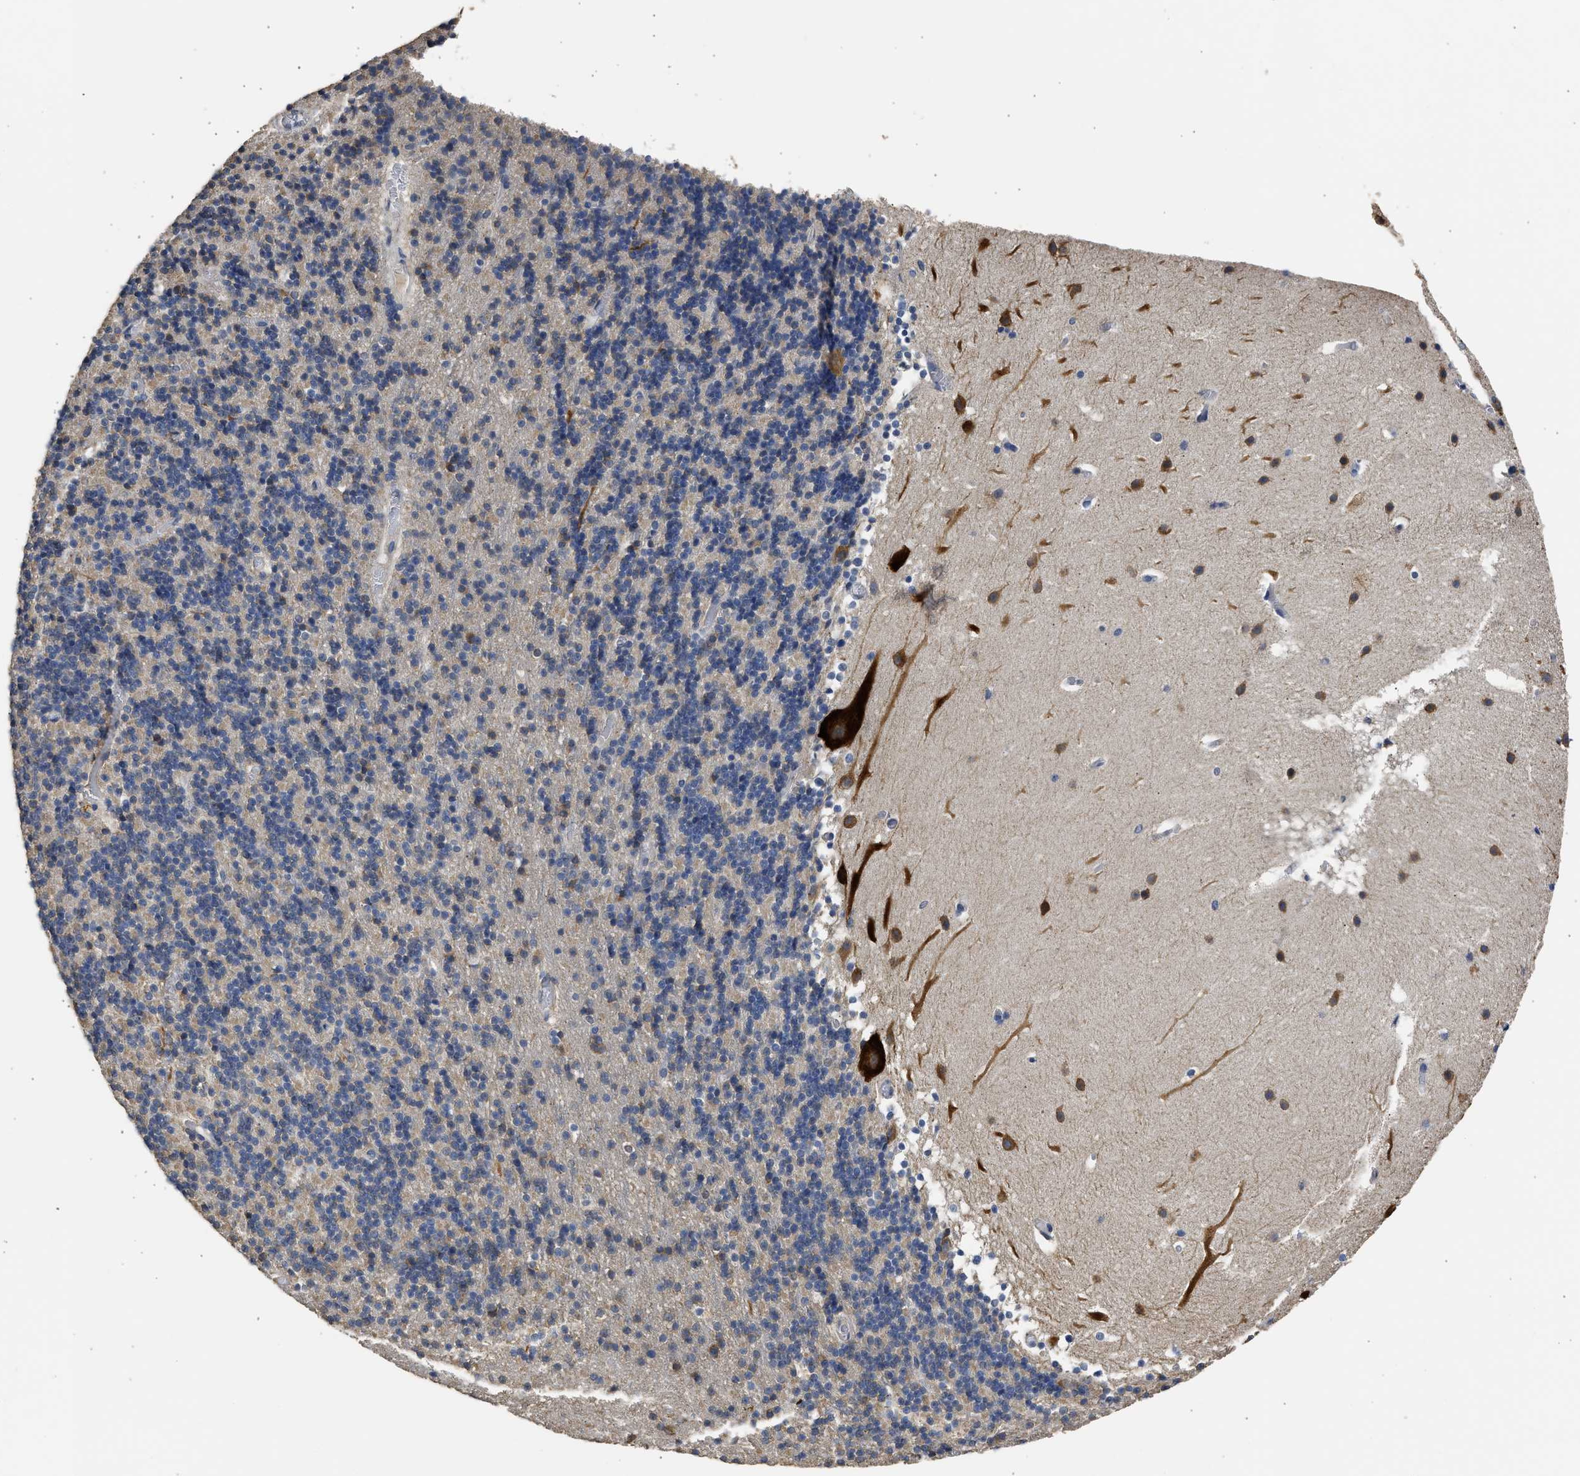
{"staining": {"intensity": "moderate", "quantity": "25%-75%", "location": "cytoplasmic/membranous"}, "tissue": "cerebellum", "cell_type": "Cells in granular layer", "image_type": "normal", "snomed": [{"axis": "morphology", "description": "Normal tissue, NOS"}, {"axis": "topography", "description": "Cerebellum"}], "caption": "DAB immunohistochemical staining of normal cerebellum displays moderate cytoplasmic/membranous protein expression in about 25%-75% of cells in granular layer.", "gene": "SPINT2", "patient": {"sex": "male", "age": 45}}